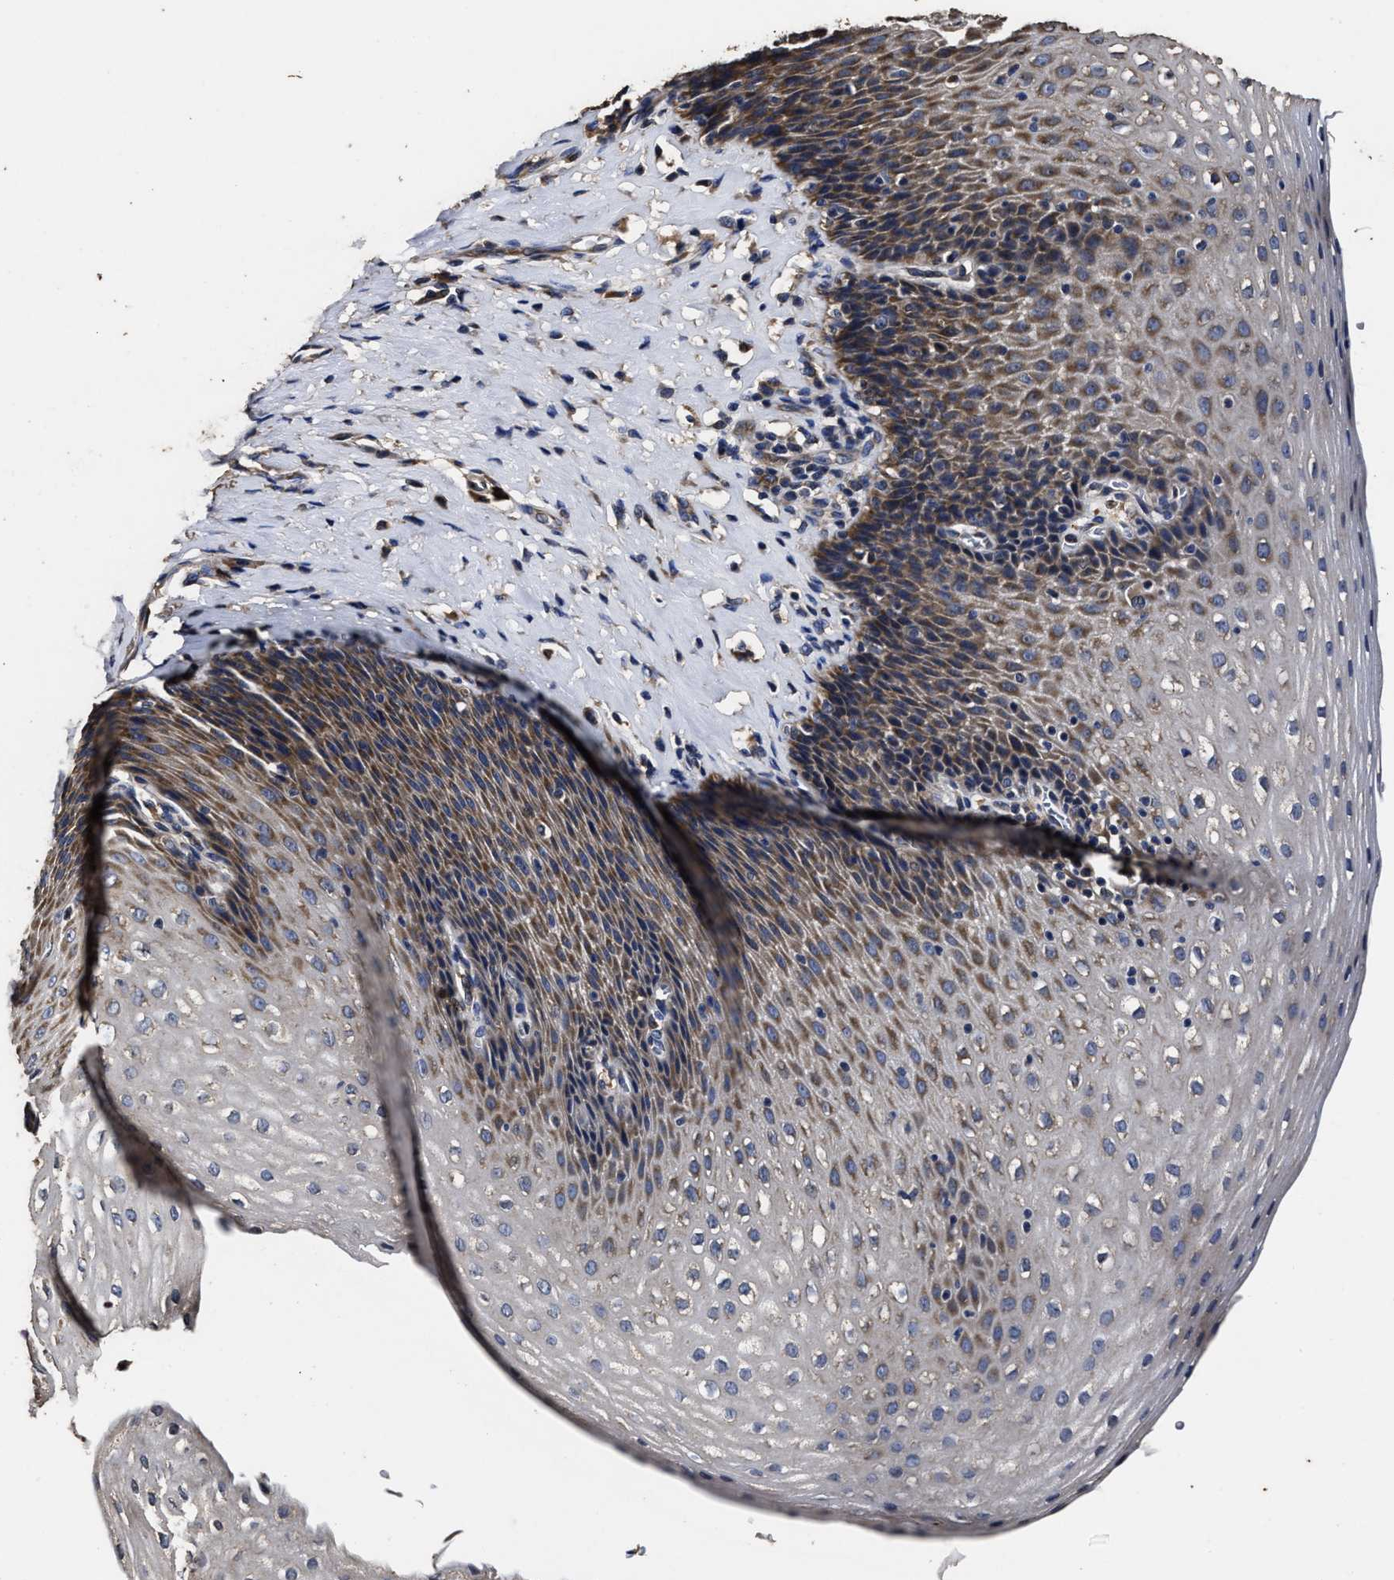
{"staining": {"intensity": "moderate", "quantity": "25%-75%", "location": "cytoplasmic/membranous"}, "tissue": "esophagus", "cell_type": "Squamous epithelial cells", "image_type": "normal", "snomed": [{"axis": "morphology", "description": "Normal tissue, NOS"}, {"axis": "topography", "description": "Esophagus"}], "caption": "Normal esophagus displays moderate cytoplasmic/membranous staining in approximately 25%-75% of squamous epithelial cells (DAB (3,3'-diaminobenzidine) = brown stain, brightfield microscopy at high magnification)..", "gene": "PPM1K", "patient": {"sex": "female", "age": 61}}